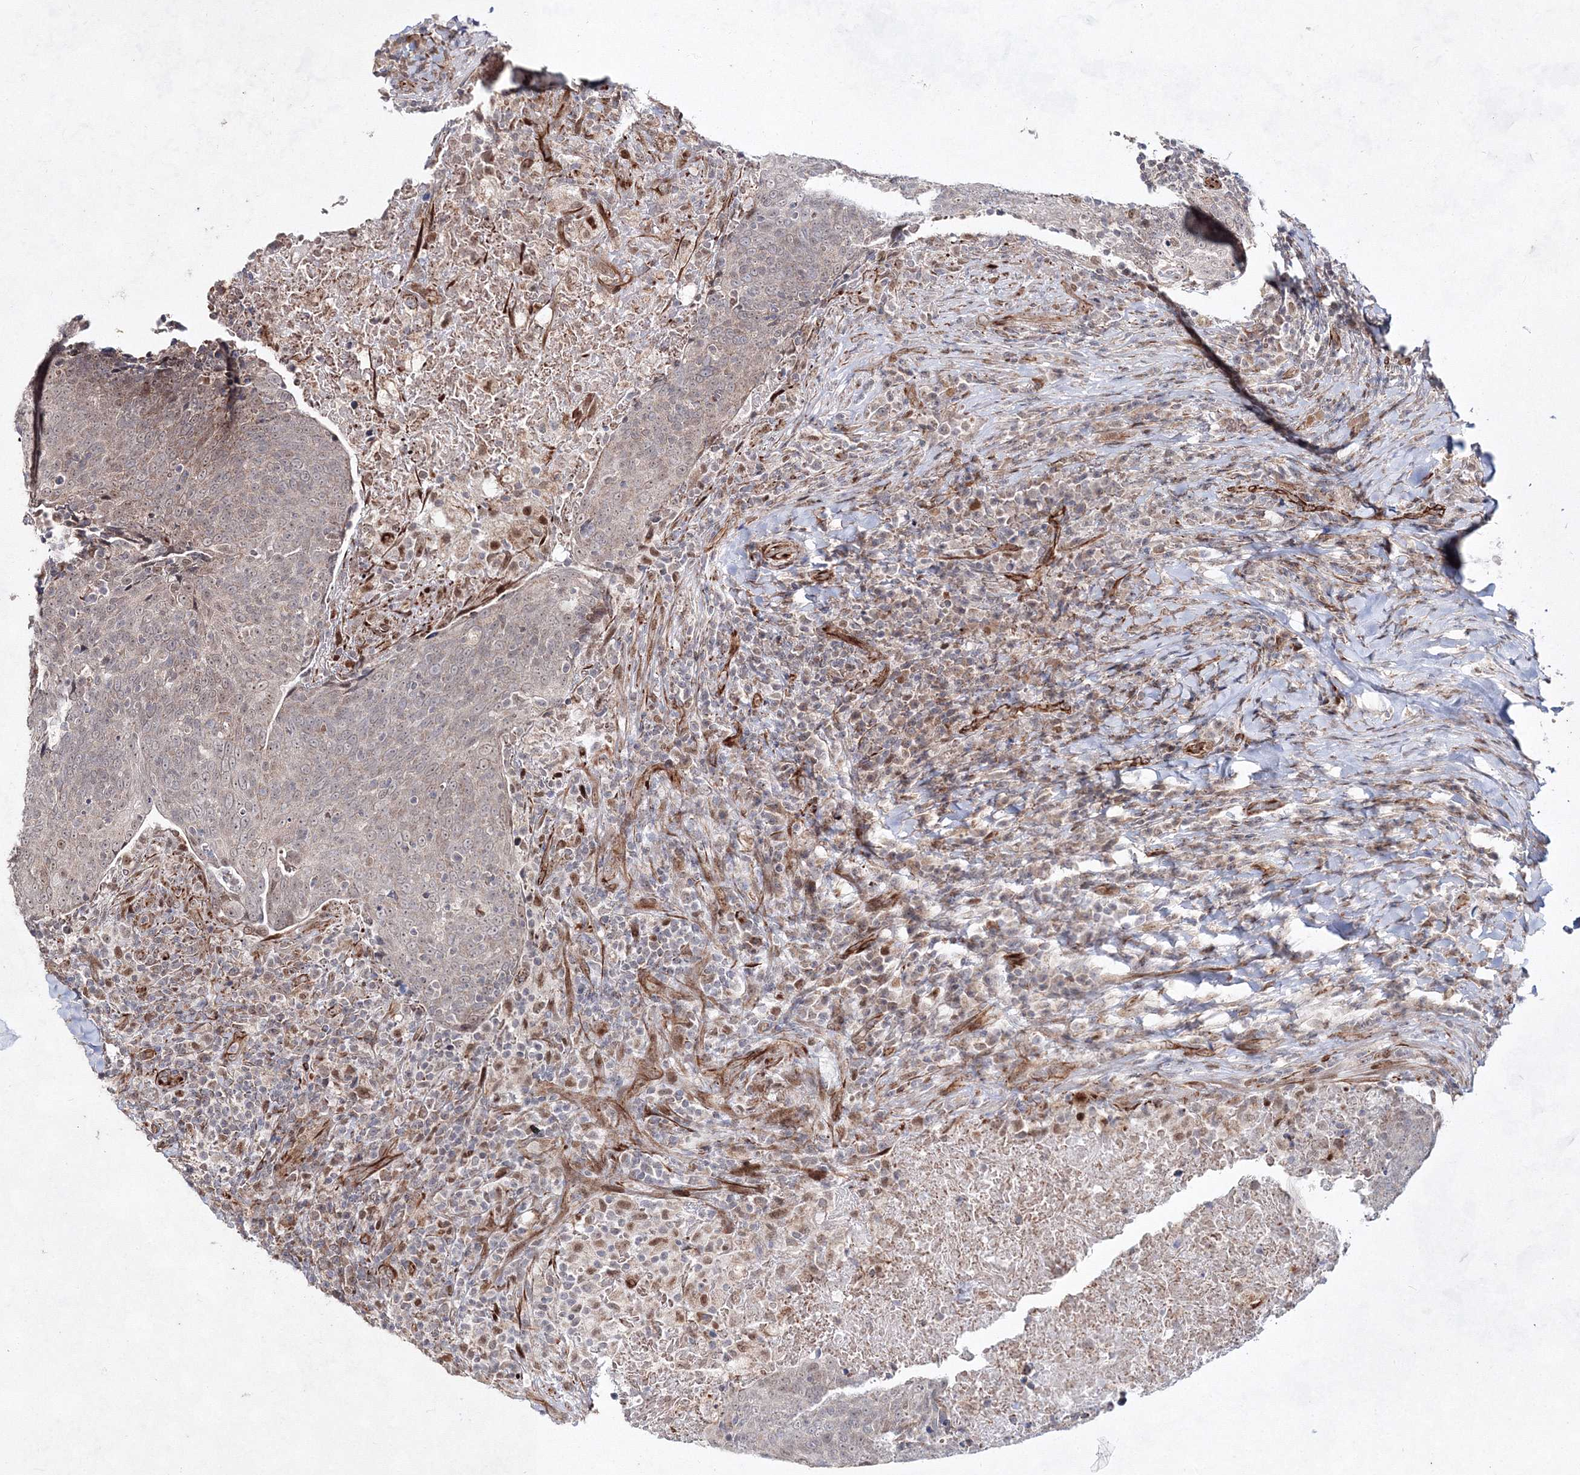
{"staining": {"intensity": "weak", "quantity": "<25%", "location": "nuclear"}, "tissue": "head and neck cancer", "cell_type": "Tumor cells", "image_type": "cancer", "snomed": [{"axis": "morphology", "description": "Squamous cell carcinoma, NOS"}, {"axis": "morphology", "description": "Squamous cell carcinoma, metastatic, NOS"}, {"axis": "topography", "description": "Lymph node"}, {"axis": "topography", "description": "Head-Neck"}], "caption": "IHC photomicrograph of human head and neck squamous cell carcinoma stained for a protein (brown), which displays no expression in tumor cells.", "gene": "SNIP1", "patient": {"sex": "male", "age": 62}}